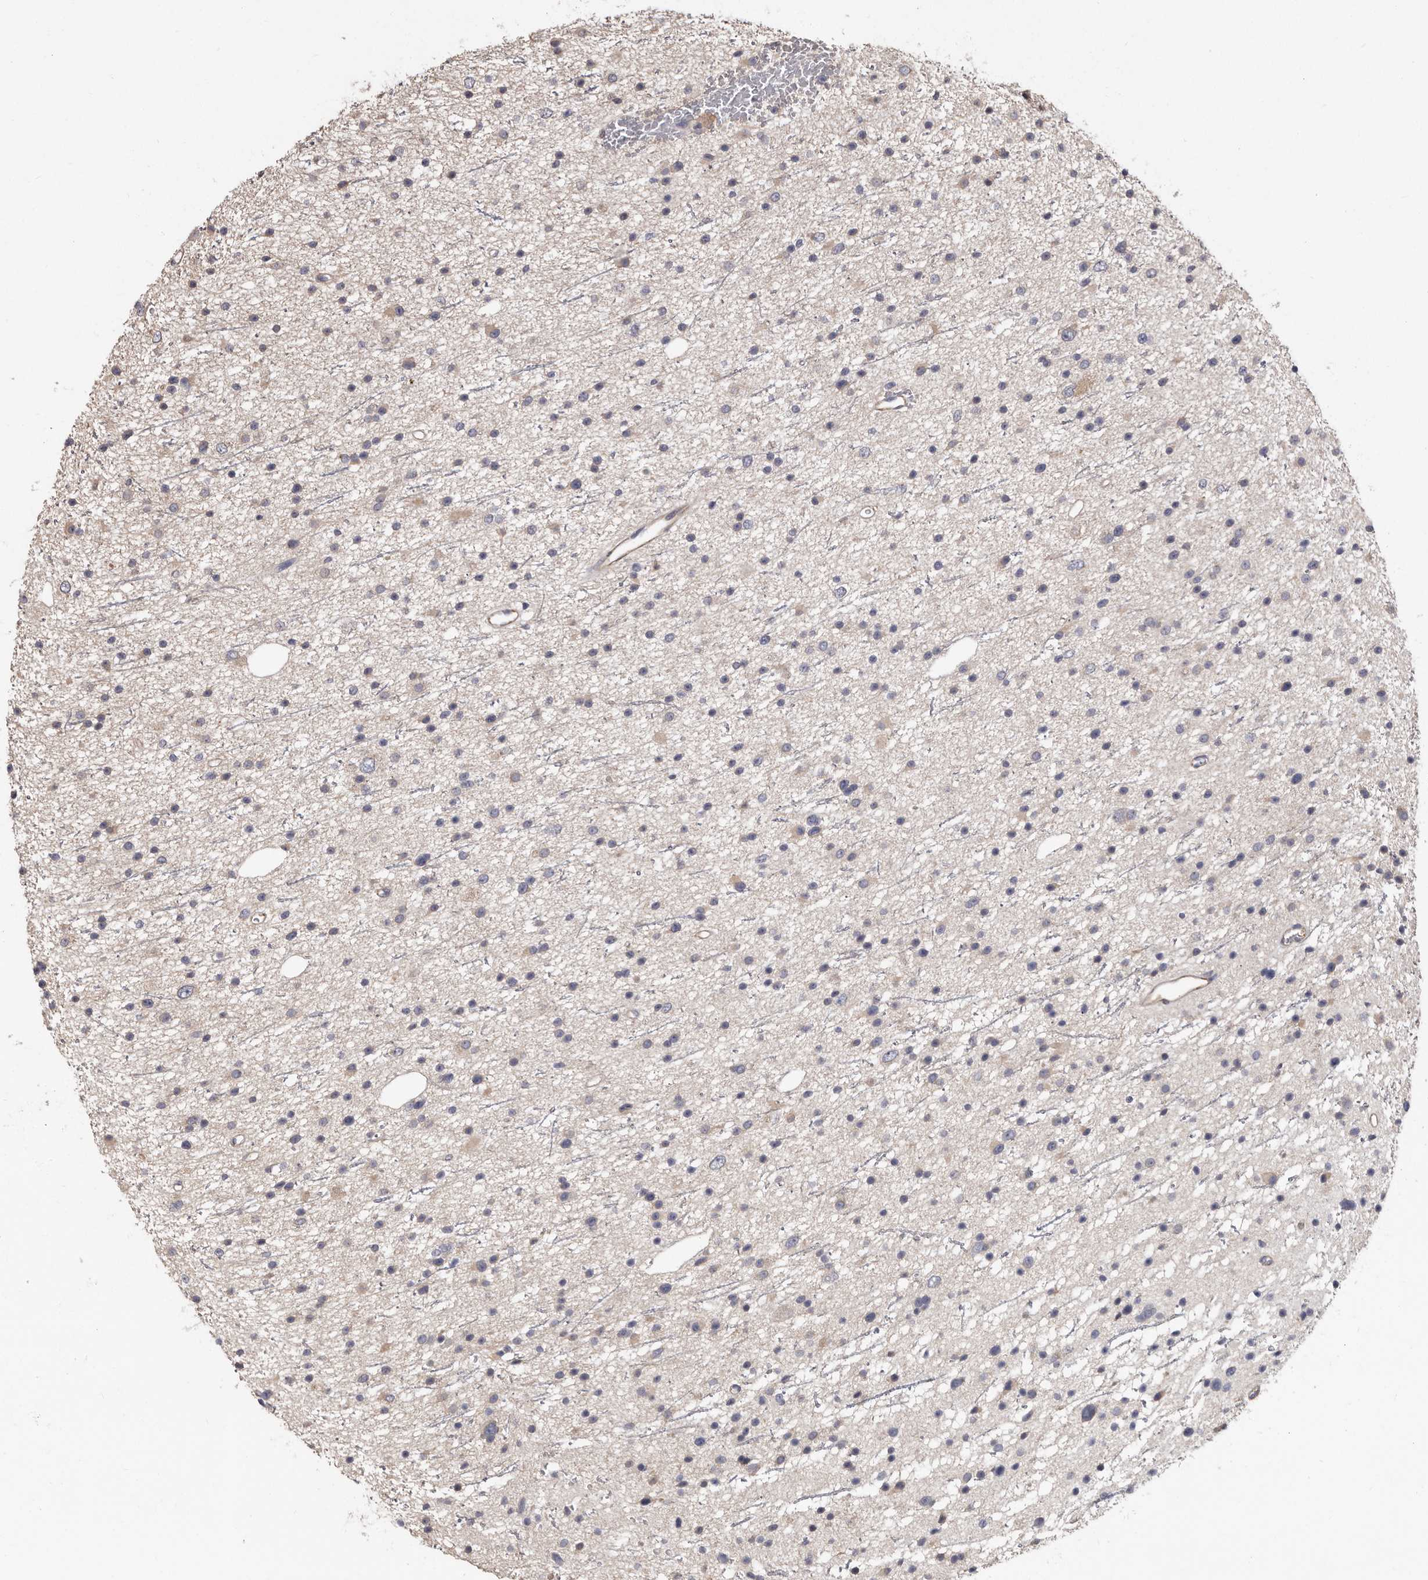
{"staining": {"intensity": "weak", "quantity": "<25%", "location": "cytoplasmic/membranous"}, "tissue": "glioma", "cell_type": "Tumor cells", "image_type": "cancer", "snomed": [{"axis": "morphology", "description": "Glioma, malignant, Low grade"}, {"axis": "topography", "description": "Cerebral cortex"}], "caption": "A histopathology image of human malignant glioma (low-grade) is negative for staining in tumor cells.", "gene": "MRPL18", "patient": {"sex": "female", "age": 39}}